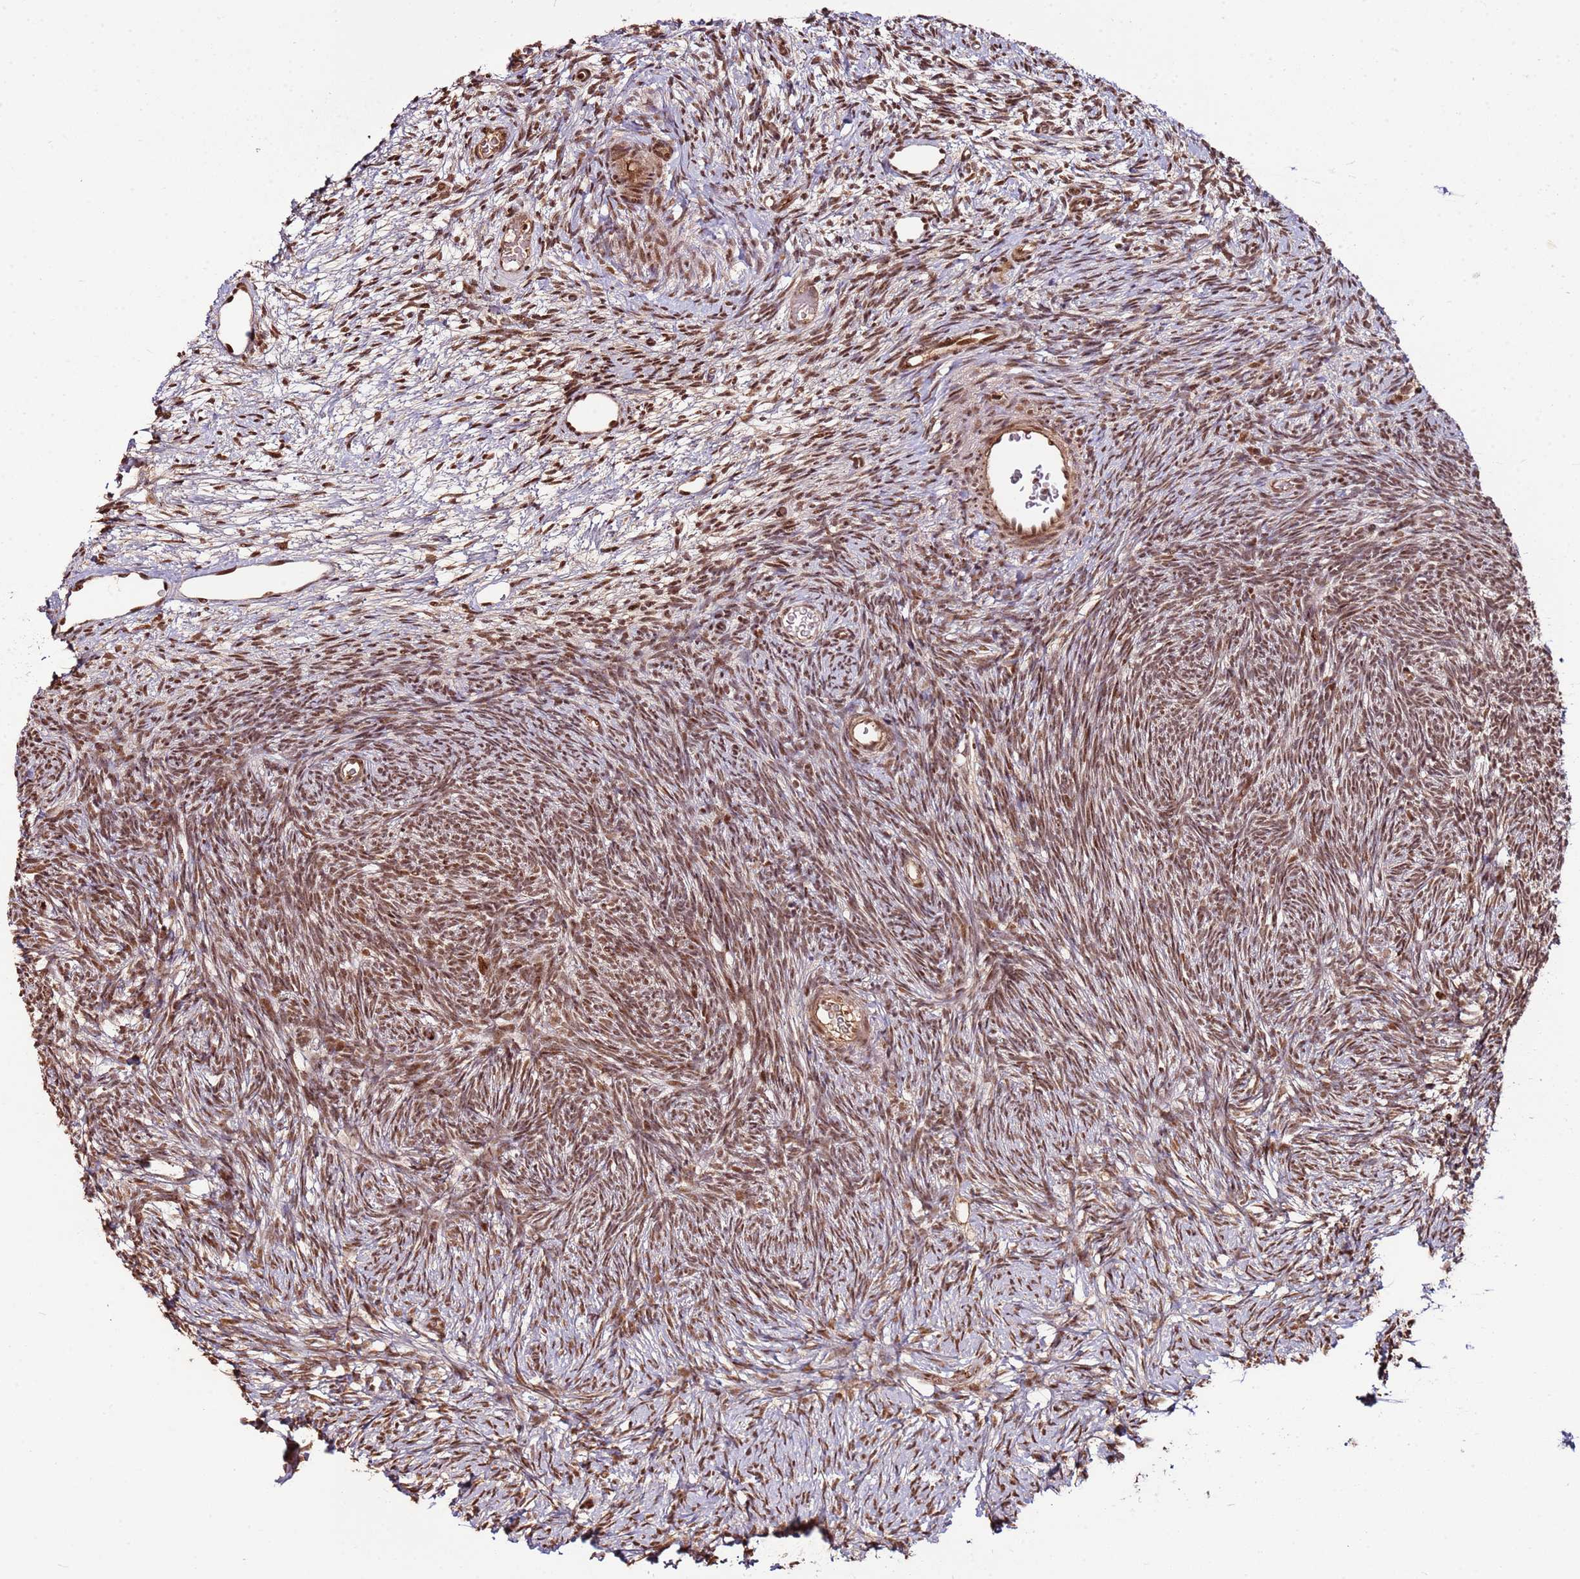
{"staining": {"intensity": "moderate", "quantity": ">75%", "location": "nuclear"}, "tissue": "ovary", "cell_type": "Ovarian stroma cells", "image_type": "normal", "snomed": [{"axis": "morphology", "description": "Normal tissue, NOS"}, {"axis": "topography", "description": "Ovary"}], "caption": "Brown immunohistochemical staining in unremarkable human ovary exhibits moderate nuclear expression in about >75% of ovarian stroma cells. Using DAB (3,3'-diaminobenzidine) (brown) and hematoxylin (blue) stains, captured at high magnification using brightfield microscopy.", "gene": "ZBTB12", "patient": {"sex": "female", "age": 39}}